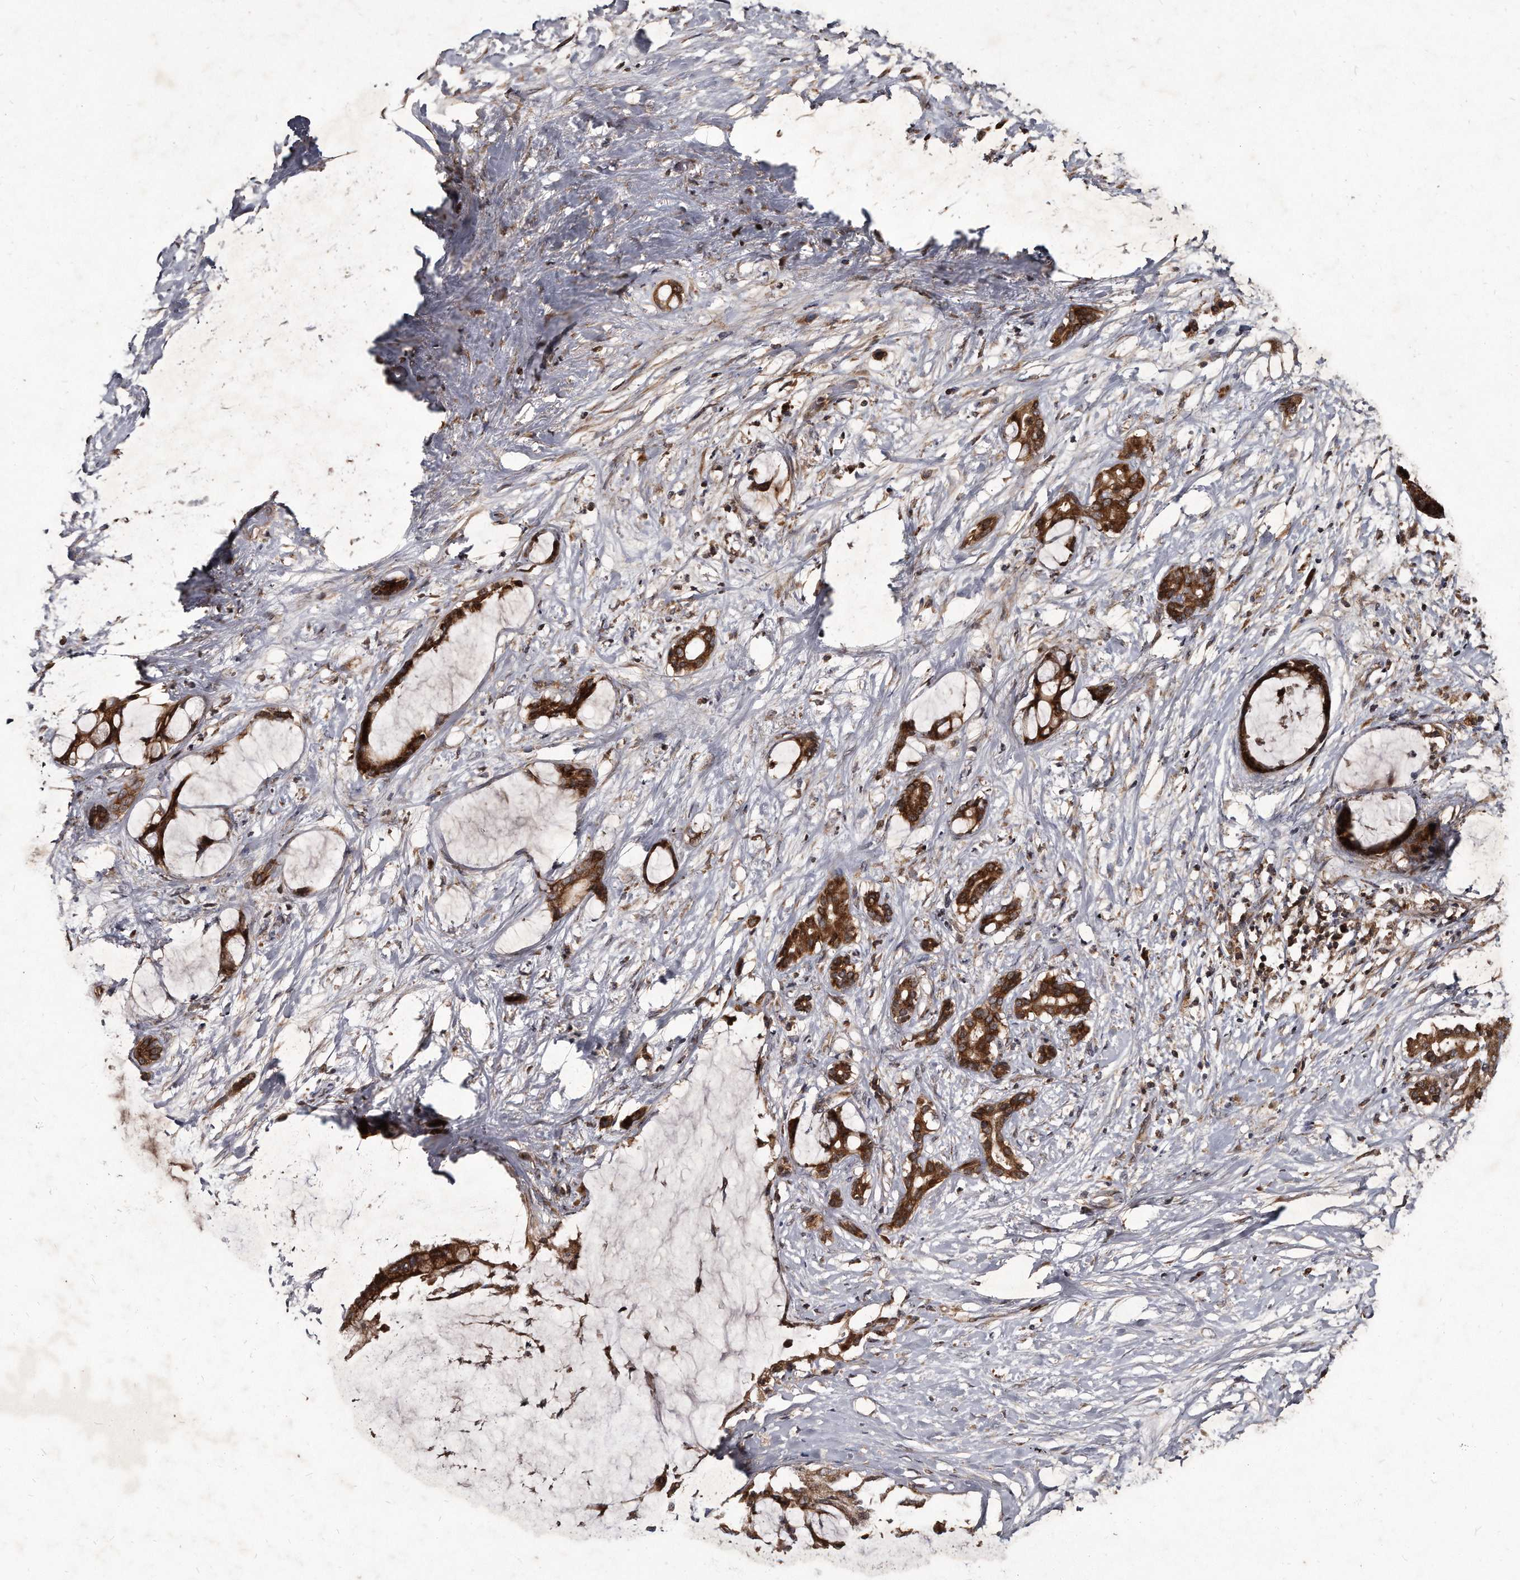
{"staining": {"intensity": "strong", "quantity": ">75%", "location": "cytoplasmic/membranous"}, "tissue": "pancreatic cancer", "cell_type": "Tumor cells", "image_type": "cancer", "snomed": [{"axis": "morphology", "description": "Adenocarcinoma, NOS"}, {"axis": "topography", "description": "Pancreas"}], "caption": "Immunohistochemical staining of pancreatic cancer demonstrates strong cytoplasmic/membranous protein positivity in approximately >75% of tumor cells. Immunohistochemistry (ihc) stains the protein in brown and the nuclei are stained blue.", "gene": "FAM136A", "patient": {"sex": "male", "age": 41}}